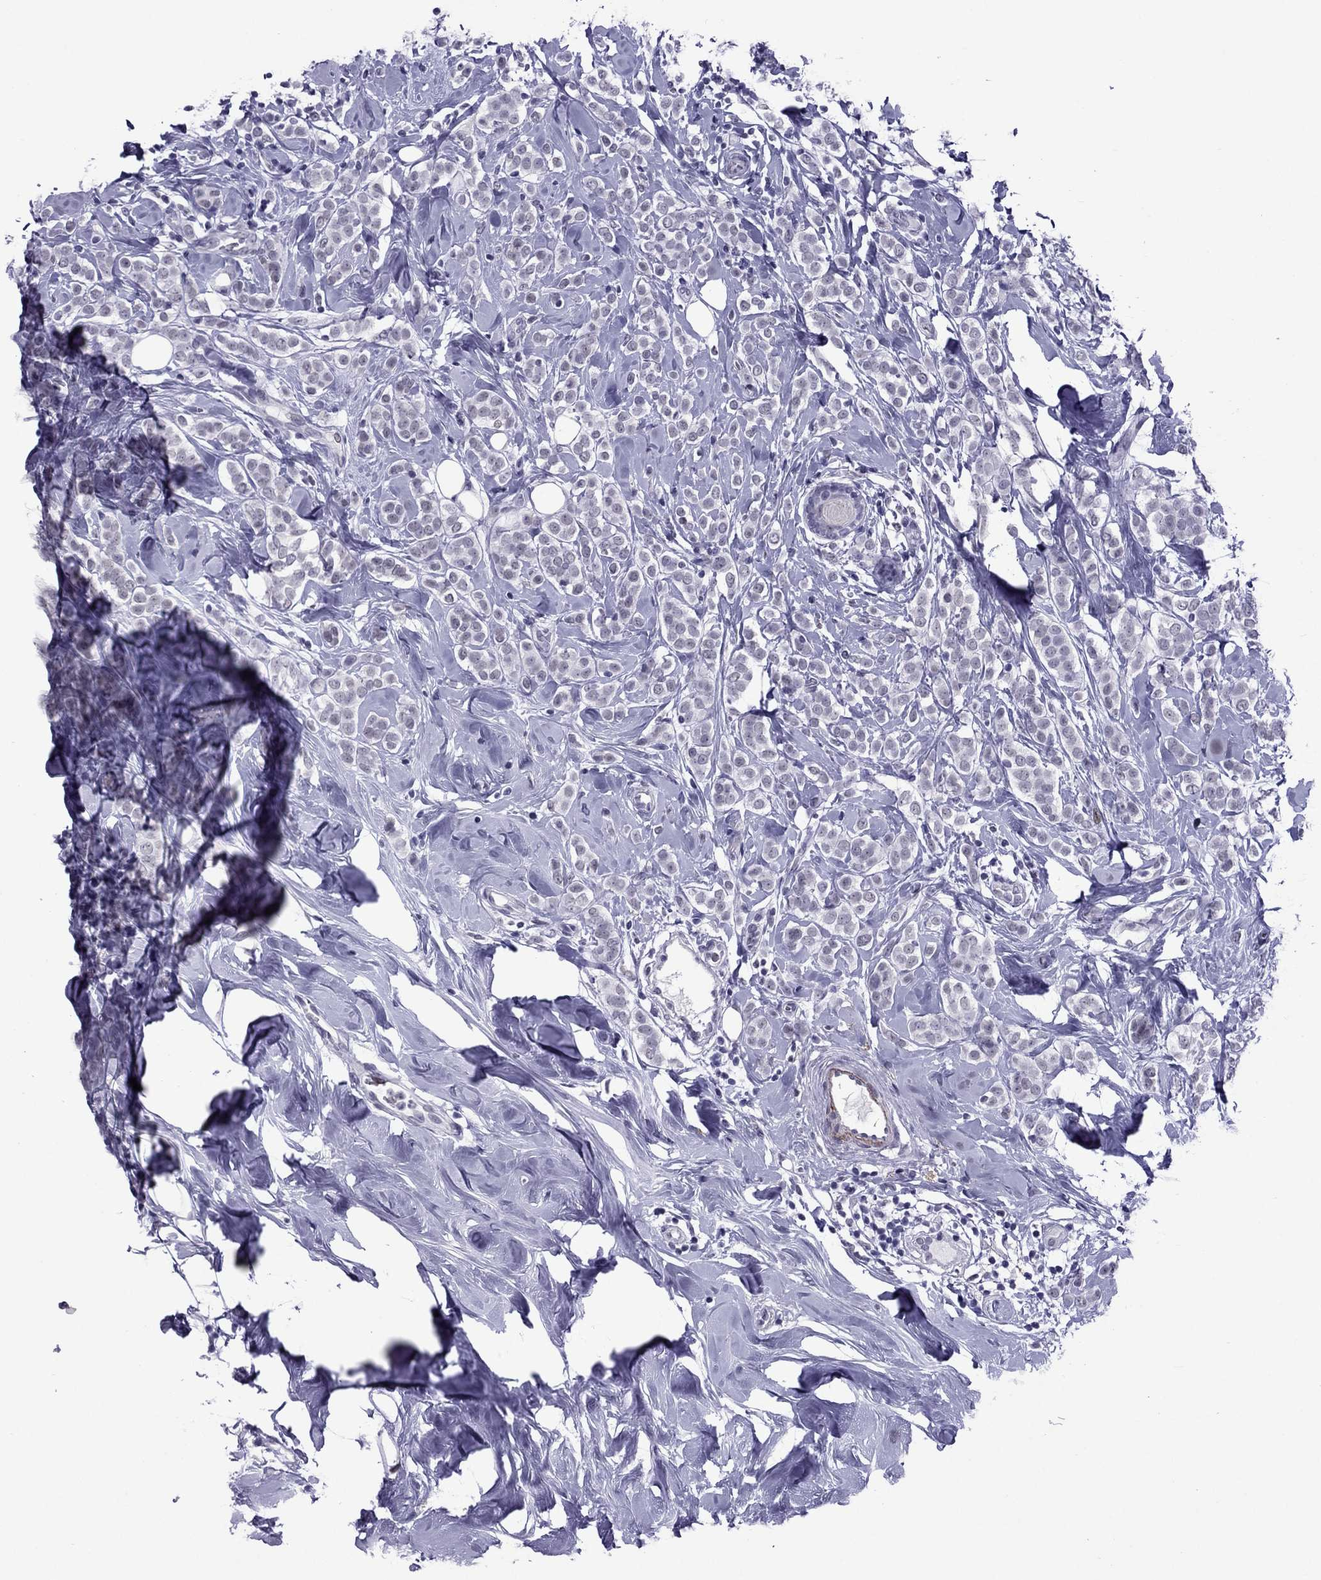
{"staining": {"intensity": "negative", "quantity": "none", "location": "none"}, "tissue": "breast cancer", "cell_type": "Tumor cells", "image_type": "cancer", "snomed": [{"axis": "morphology", "description": "Lobular carcinoma"}, {"axis": "topography", "description": "Breast"}], "caption": "There is no significant positivity in tumor cells of lobular carcinoma (breast).", "gene": "MYLK3", "patient": {"sex": "female", "age": 49}}